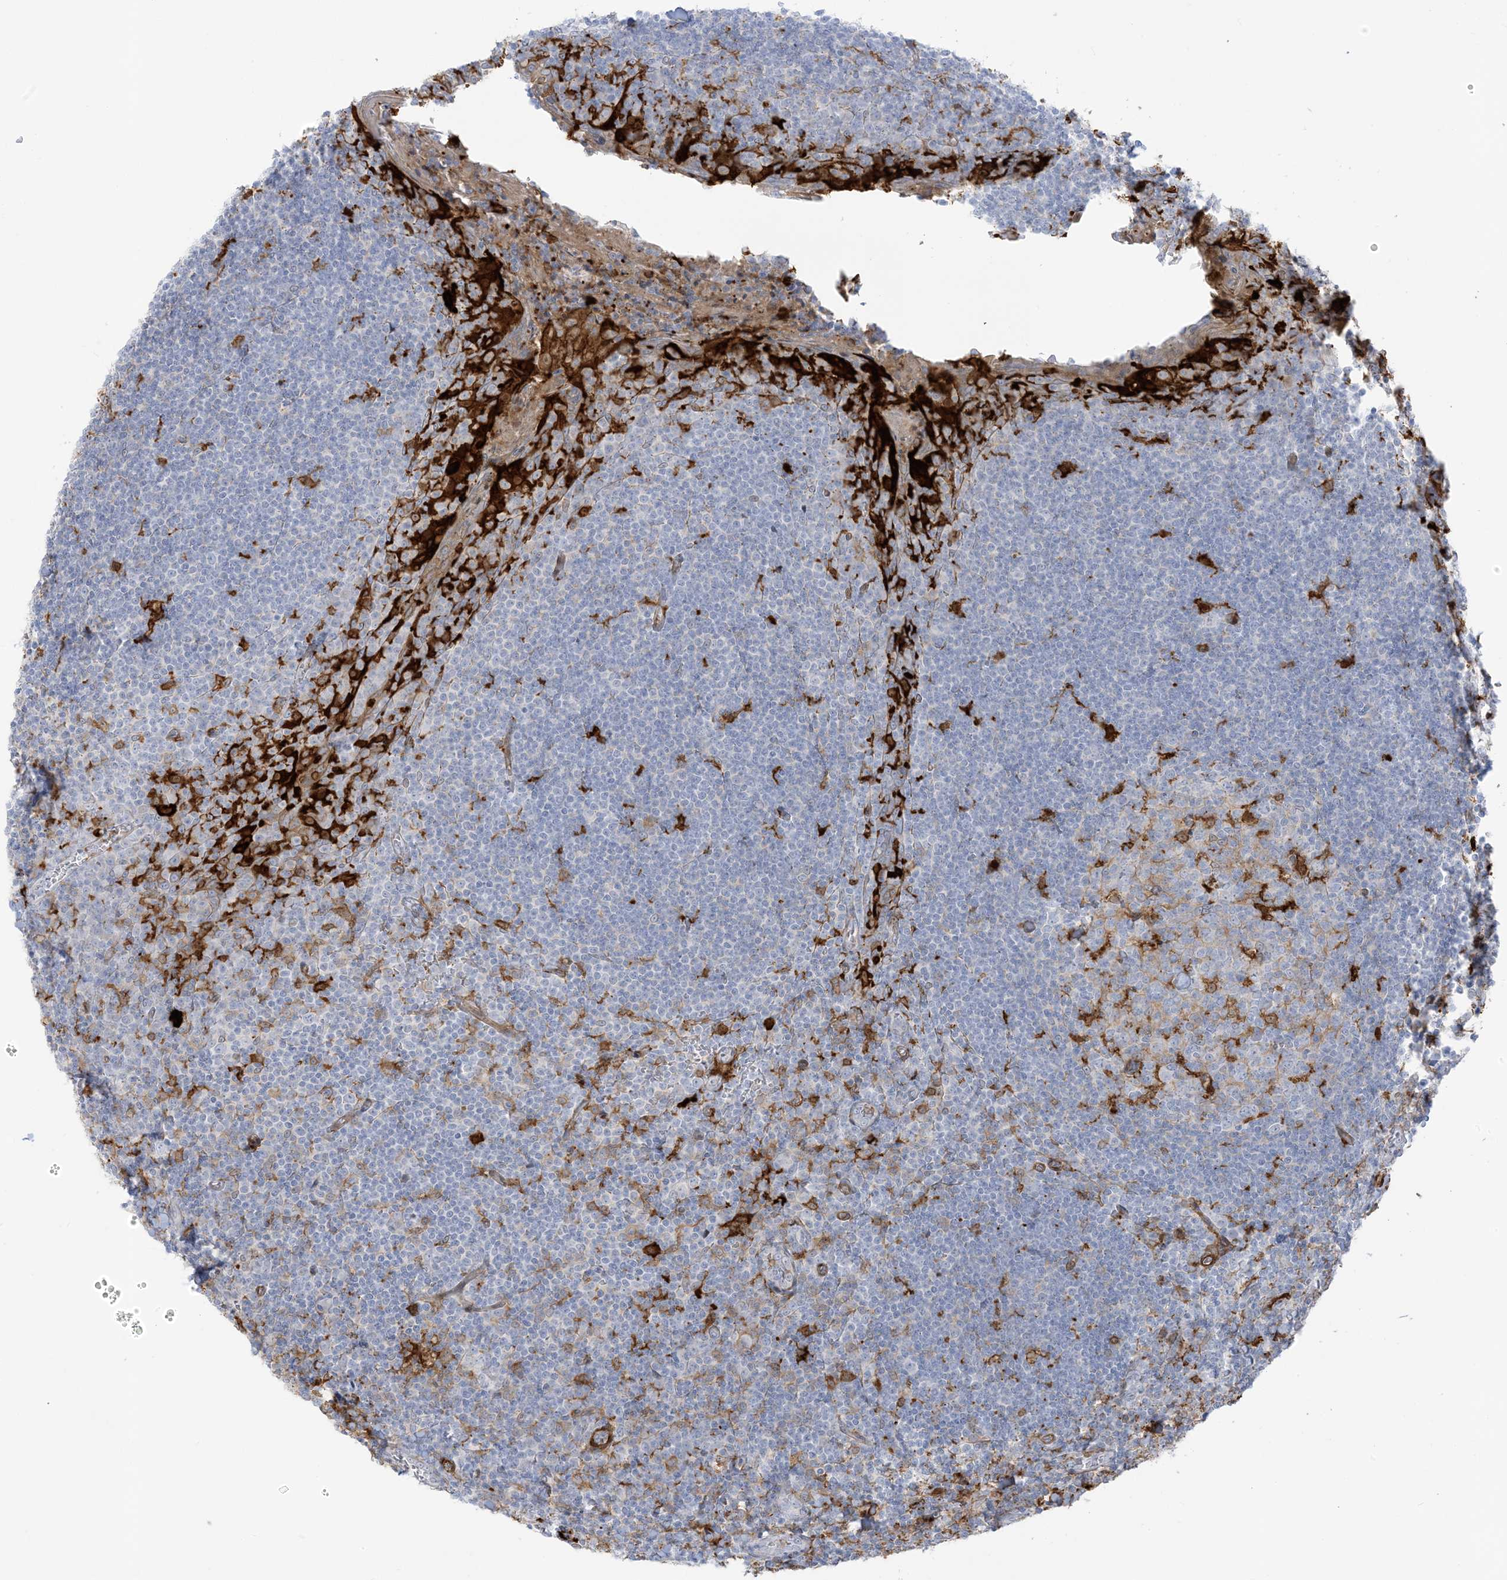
{"staining": {"intensity": "negative", "quantity": "none", "location": "none"}, "tissue": "tonsil", "cell_type": "Germinal center cells", "image_type": "normal", "snomed": [{"axis": "morphology", "description": "Normal tissue, NOS"}, {"axis": "topography", "description": "Tonsil"}], "caption": "Tonsil stained for a protein using immunohistochemistry shows no expression germinal center cells.", "gene": "ICMT", "patient": {"sex": "male", "age": 27}}